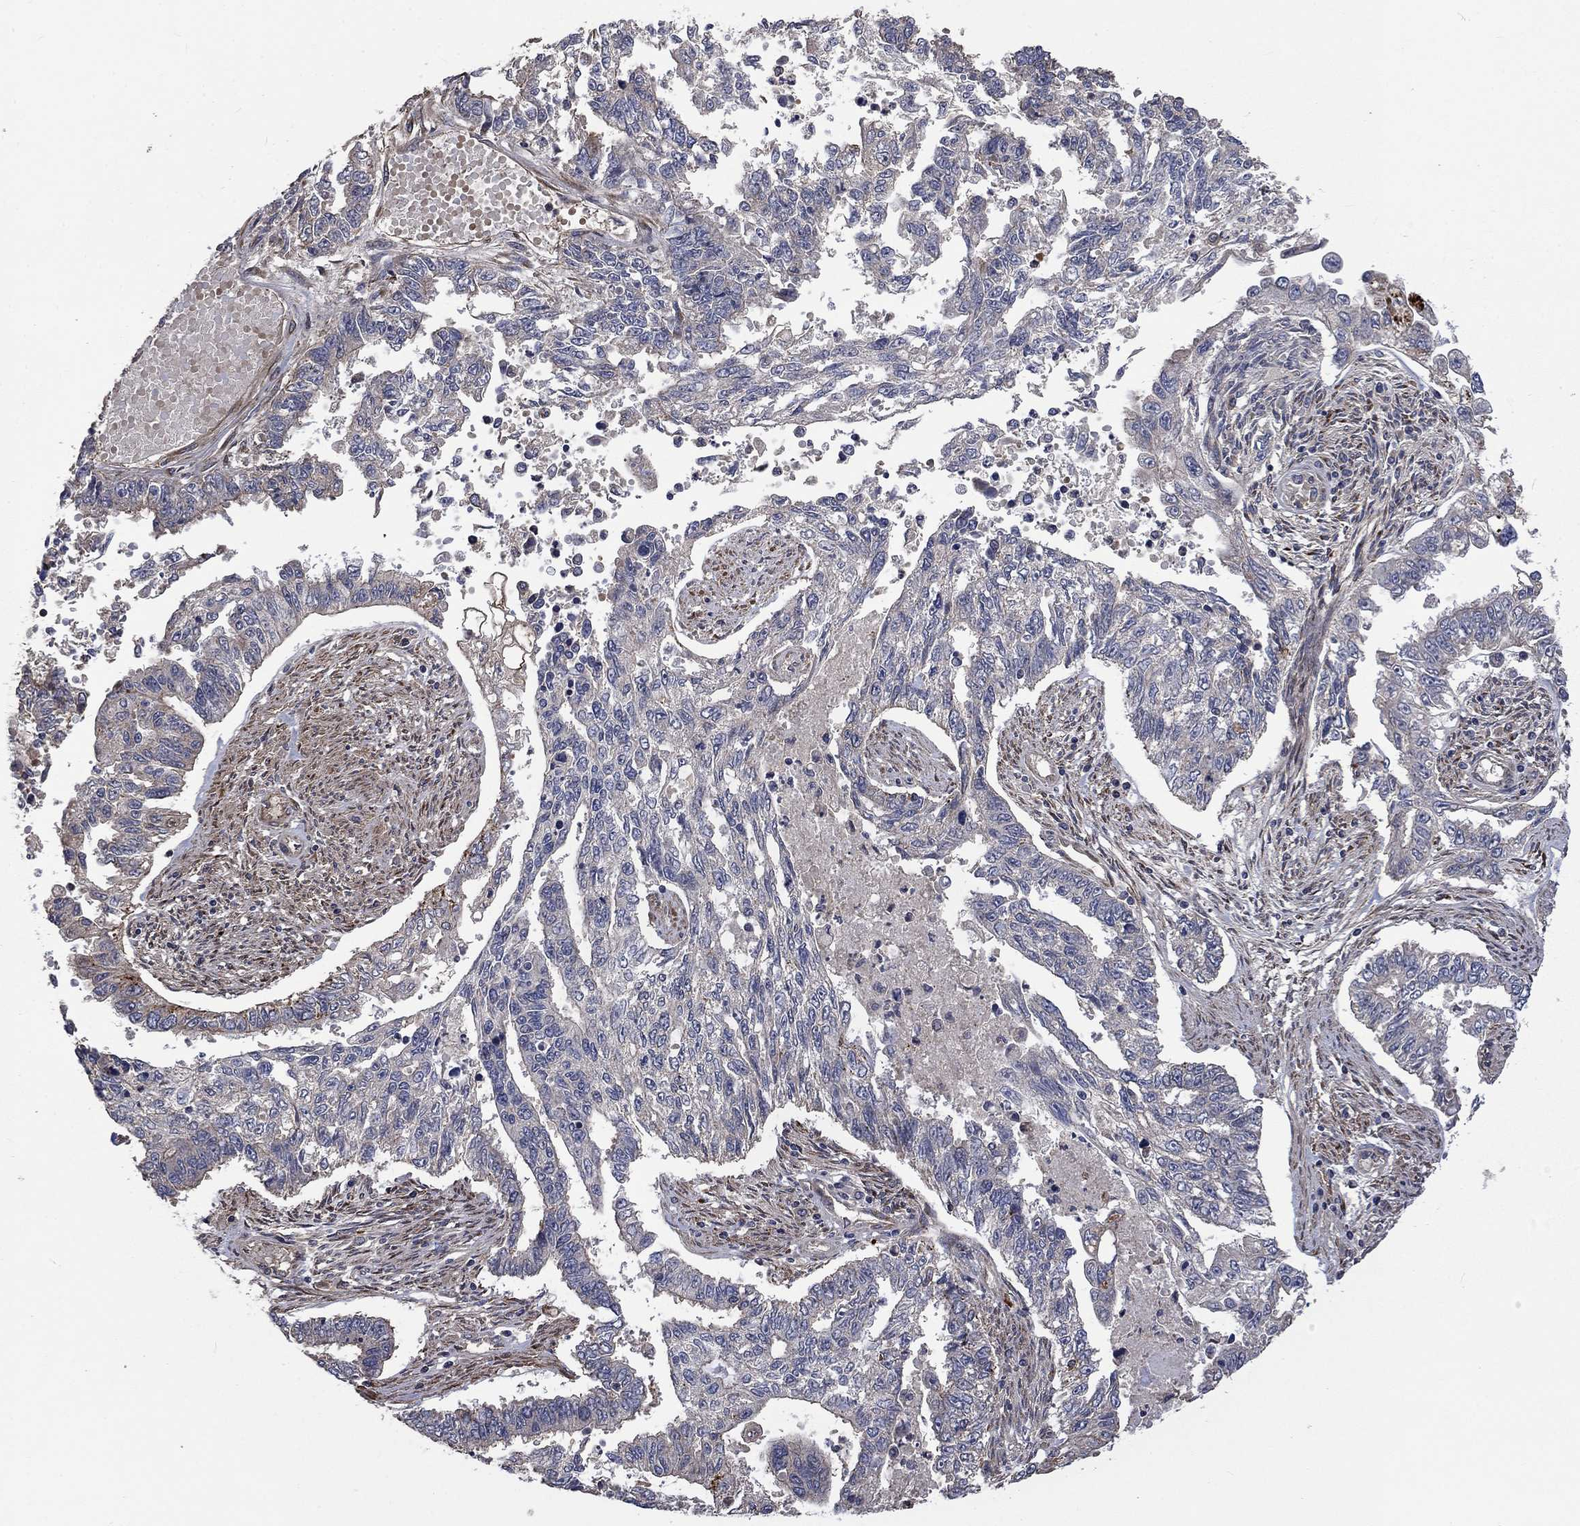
{"staining": {"intensity": "negative", "quantity": "none", "location": "none"}, "tissue": "endometrial cancer", "cell_type": "Tumor cells", "image_type": "cancer", "snomed": [{"axis": "morphology", "description": "Adenocarcinoma, NOS"}, {"axis": "topography", "description": "Uterus"}], "caption": "Image shows no significant protein staining in tumor cells of endometrial adenocarcinoma.", "gene": "VCAN", "patient": {"sex": "female", "age": 59}}